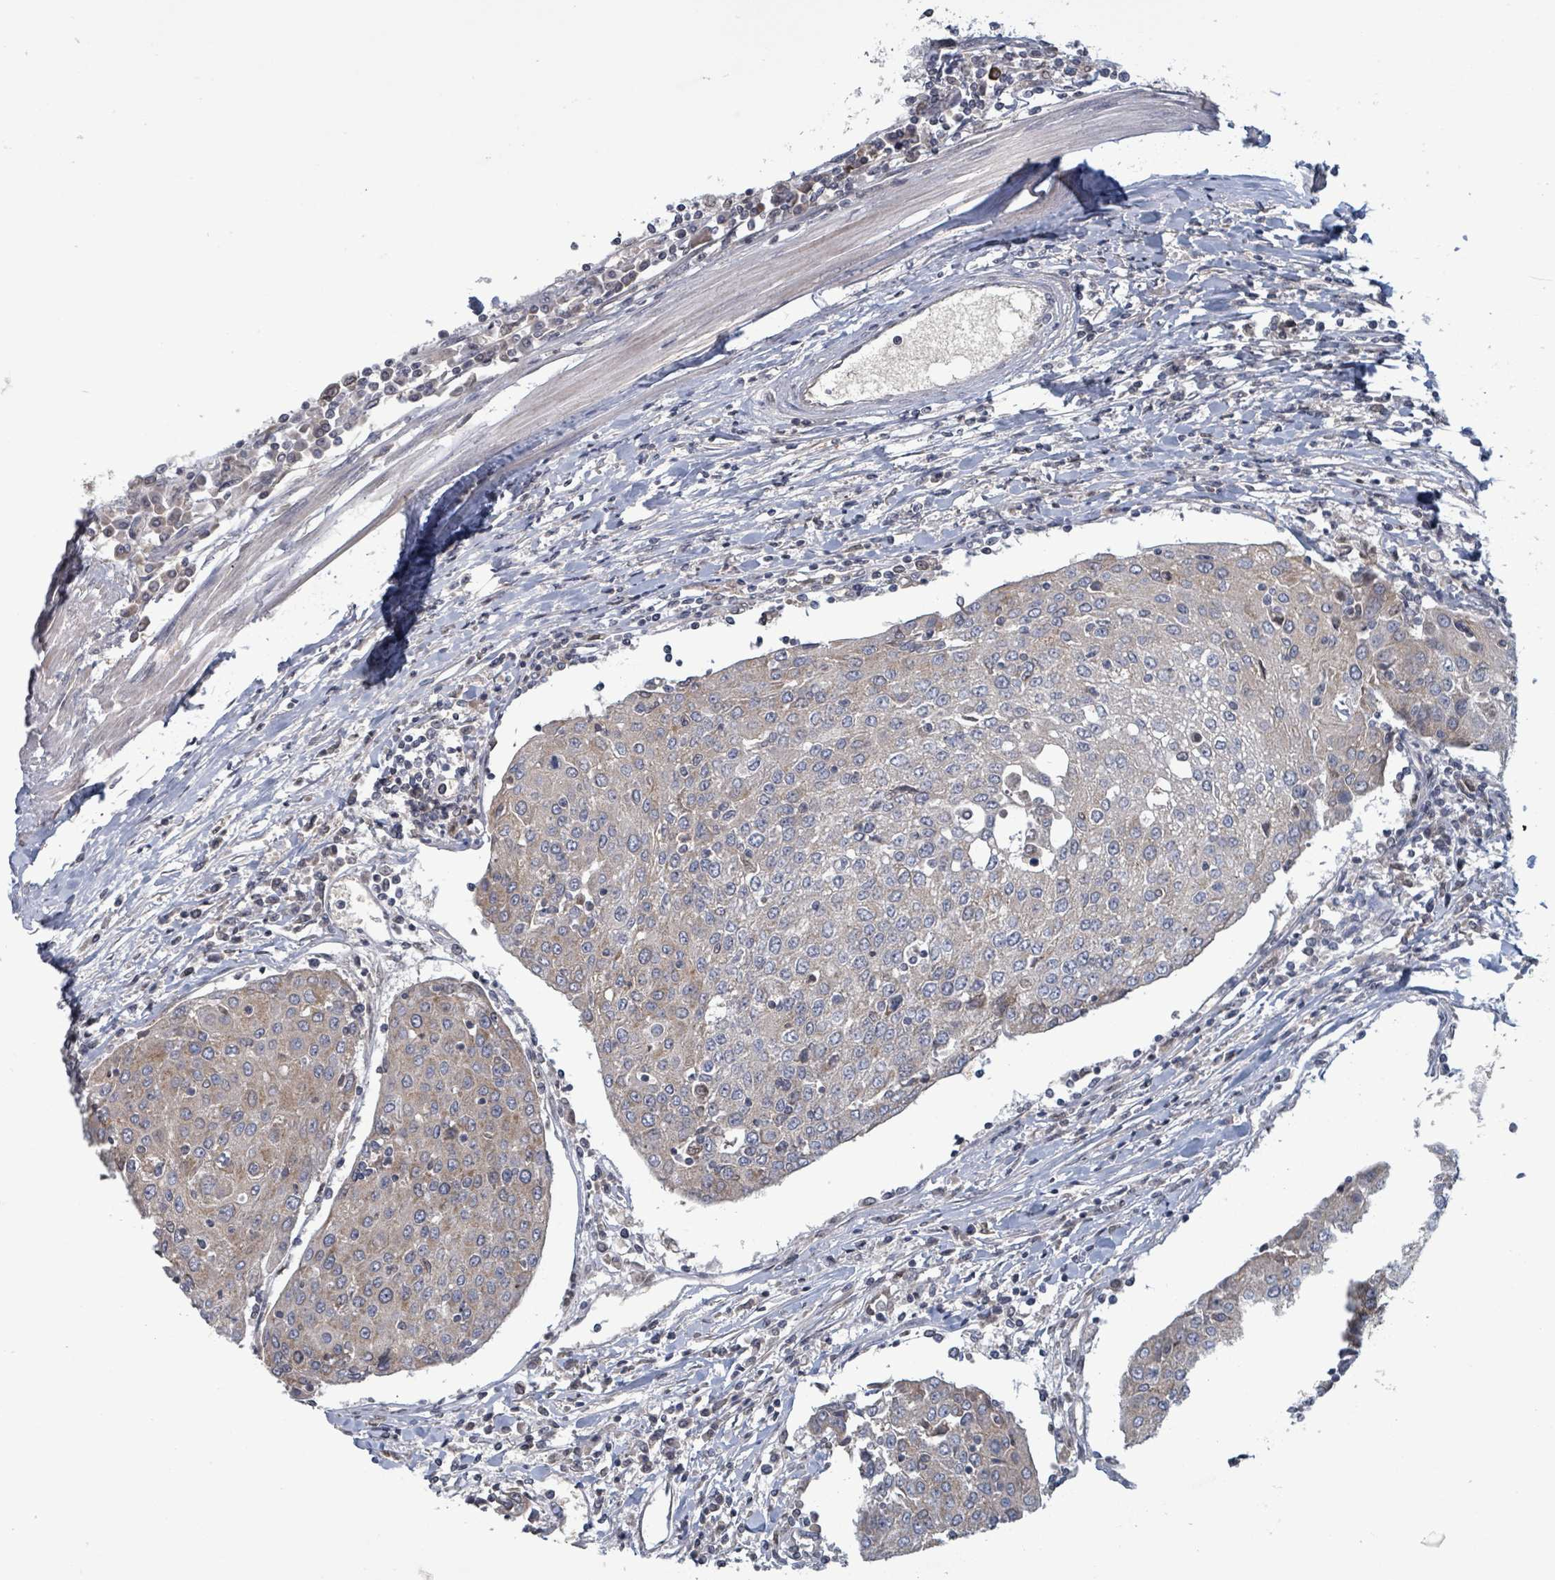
{"staining": {"intensity": "negative", "quantity": "none", "location": "none"}, "tissue": "urothelial cancer", "cell_type": "Tumor cells", "image_type": "cancer", "snomed": [{"axis": "morphology", "description": "Urothelial carcinoma, High grade"}, {"axis": "topography", "description": "Urinary bladder"}], "caption": "A micrograph of human high-grade urothelial carcinoma is negative for staining in tumor cells. (Stains: DAB IHC with hematoxylin counter stain, Microscopy: brightfield microscopy at high magnification).", "gene": "GRM8", "patient": {"sex": "female", "age": 85}}